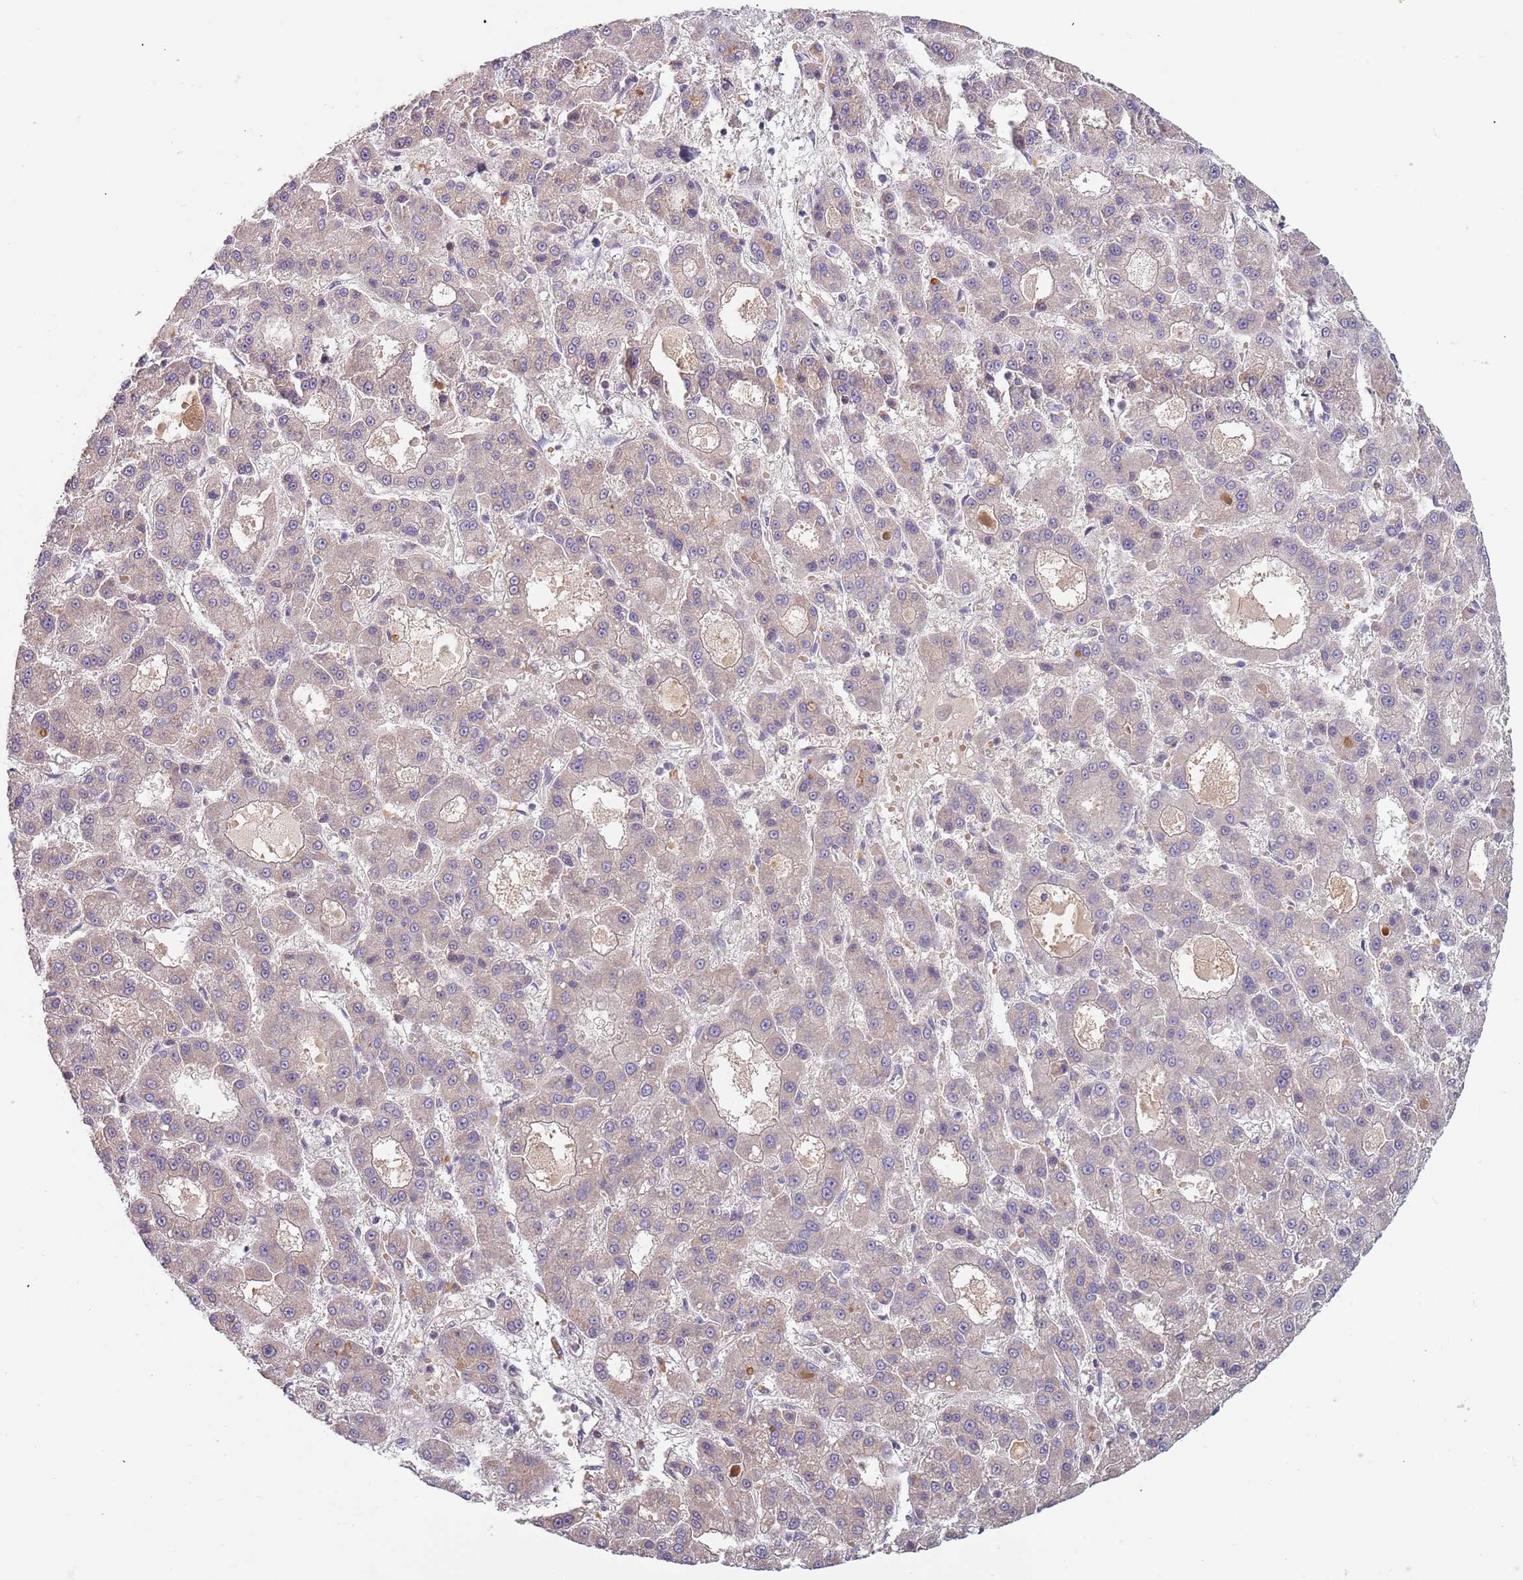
{"staining": {"intensity": "negative", "quantity": "none", "location": "none"}, "tissue": "liver cancer", "cell_type": "Tumor cells", "image_type": "cancer", "snomed": [{"axis": "morphology", "description": "Carcinoma, Hepatocellular, NOS"}, {"axis": "topography", "description": "Liver"}], "caption": "Tumor cells are negative for brown protein staining in liver cancer (hepatocellular carcinoma).", "gene": "TRAPPC6B", "patient": {"sex": "male", "age": 70}}